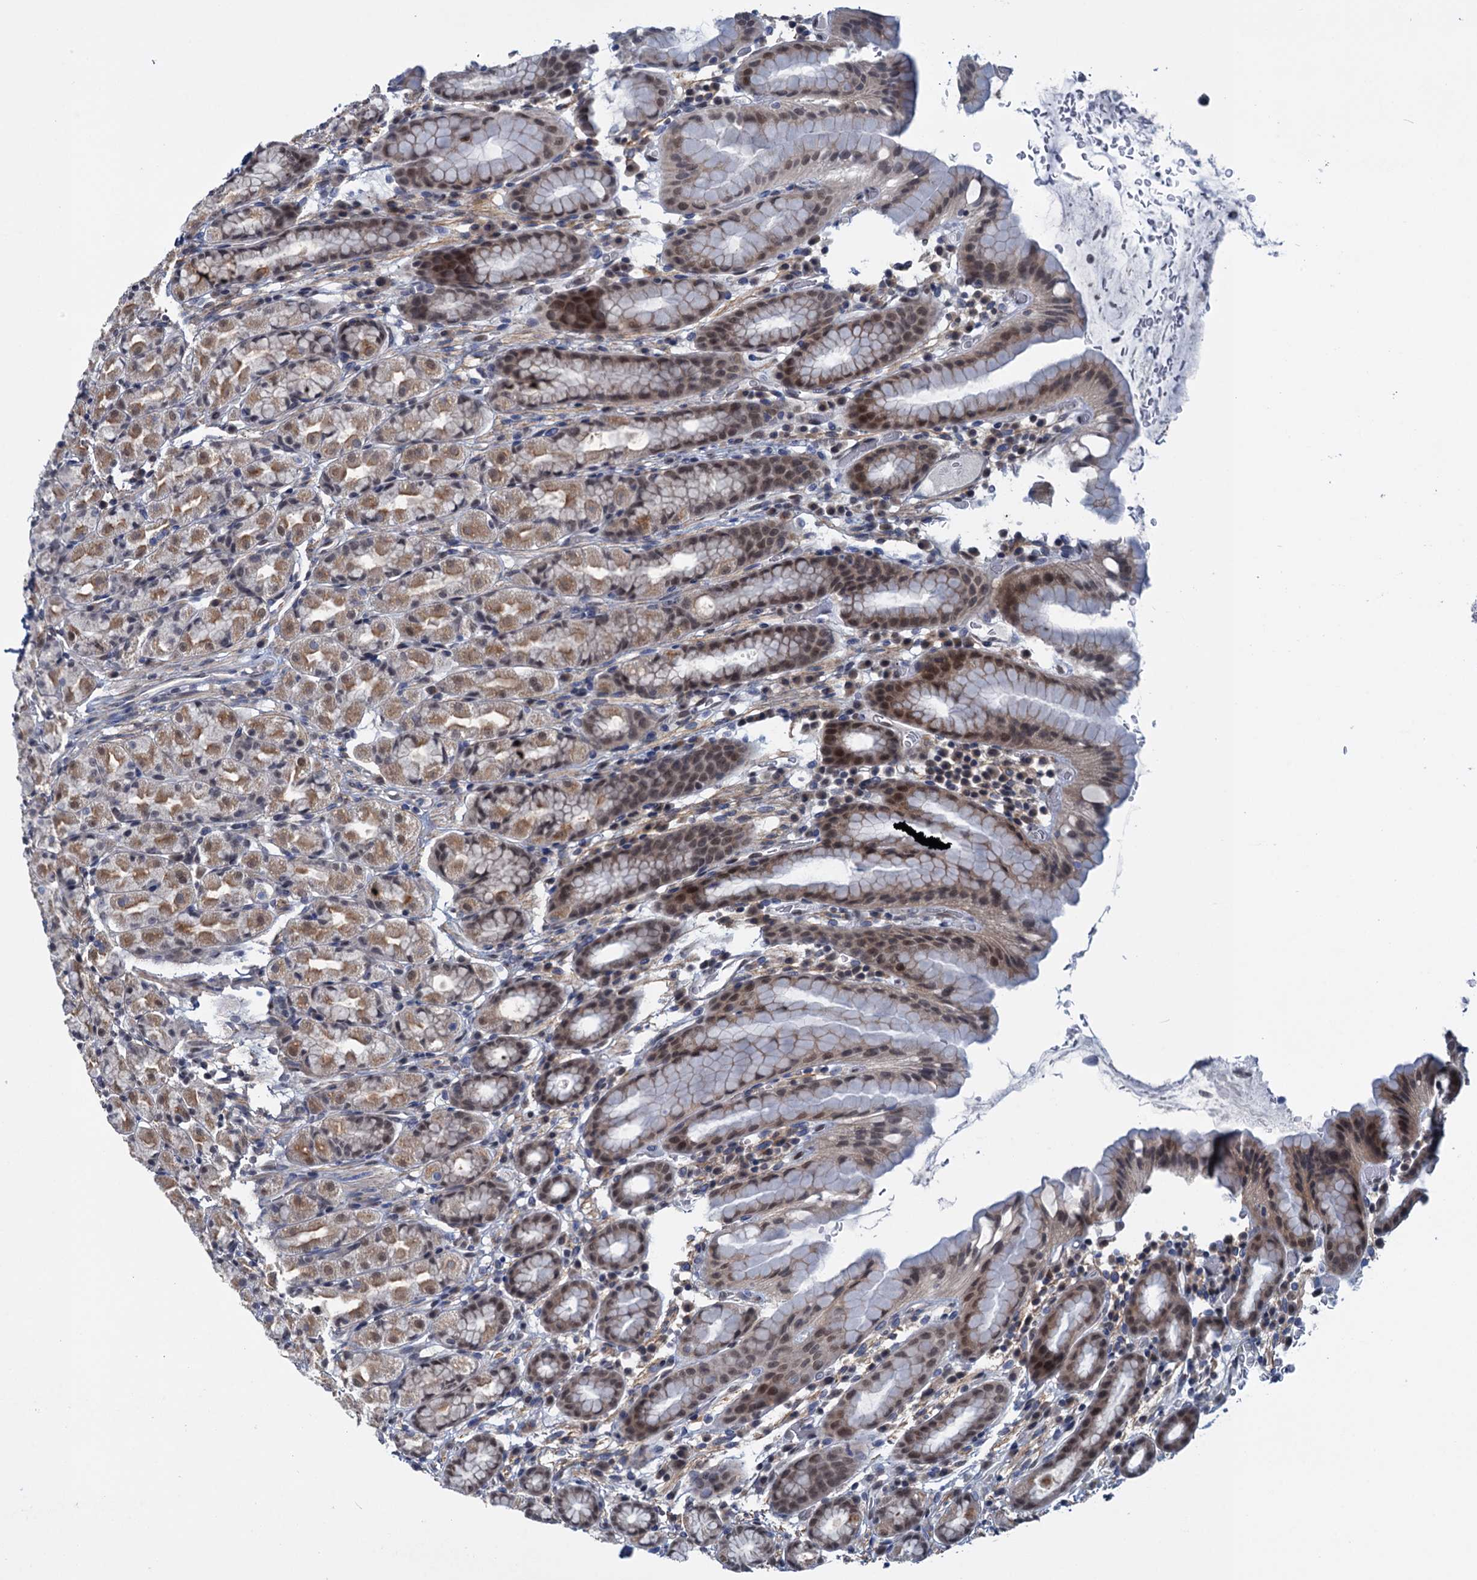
{"staining": {"intensity": "moderate", "quantity": ">75%", "location": "cytoplasmic/membranous,nuclear"}, "tissue": "stomach", "cell_type": "Glandular cells", "image_type": "normal", "snomed": [{"axis": "morphology", "description": "Normal tissue, NOS"}, {"axis": "topography", "description": "Stomach, upper"}, {"axis": "topography", "description": "Stomach, lower"}, {"axis": "topography", "description": "Small intestine"}], "caption": "A histopathology image of stomach stained for a protein exhibits moderate cytoplasmic/membranous,nuclear brown staining in glandular cells.", "gene": "SAE1", "patient": {"sex": "male", "age": 68}}